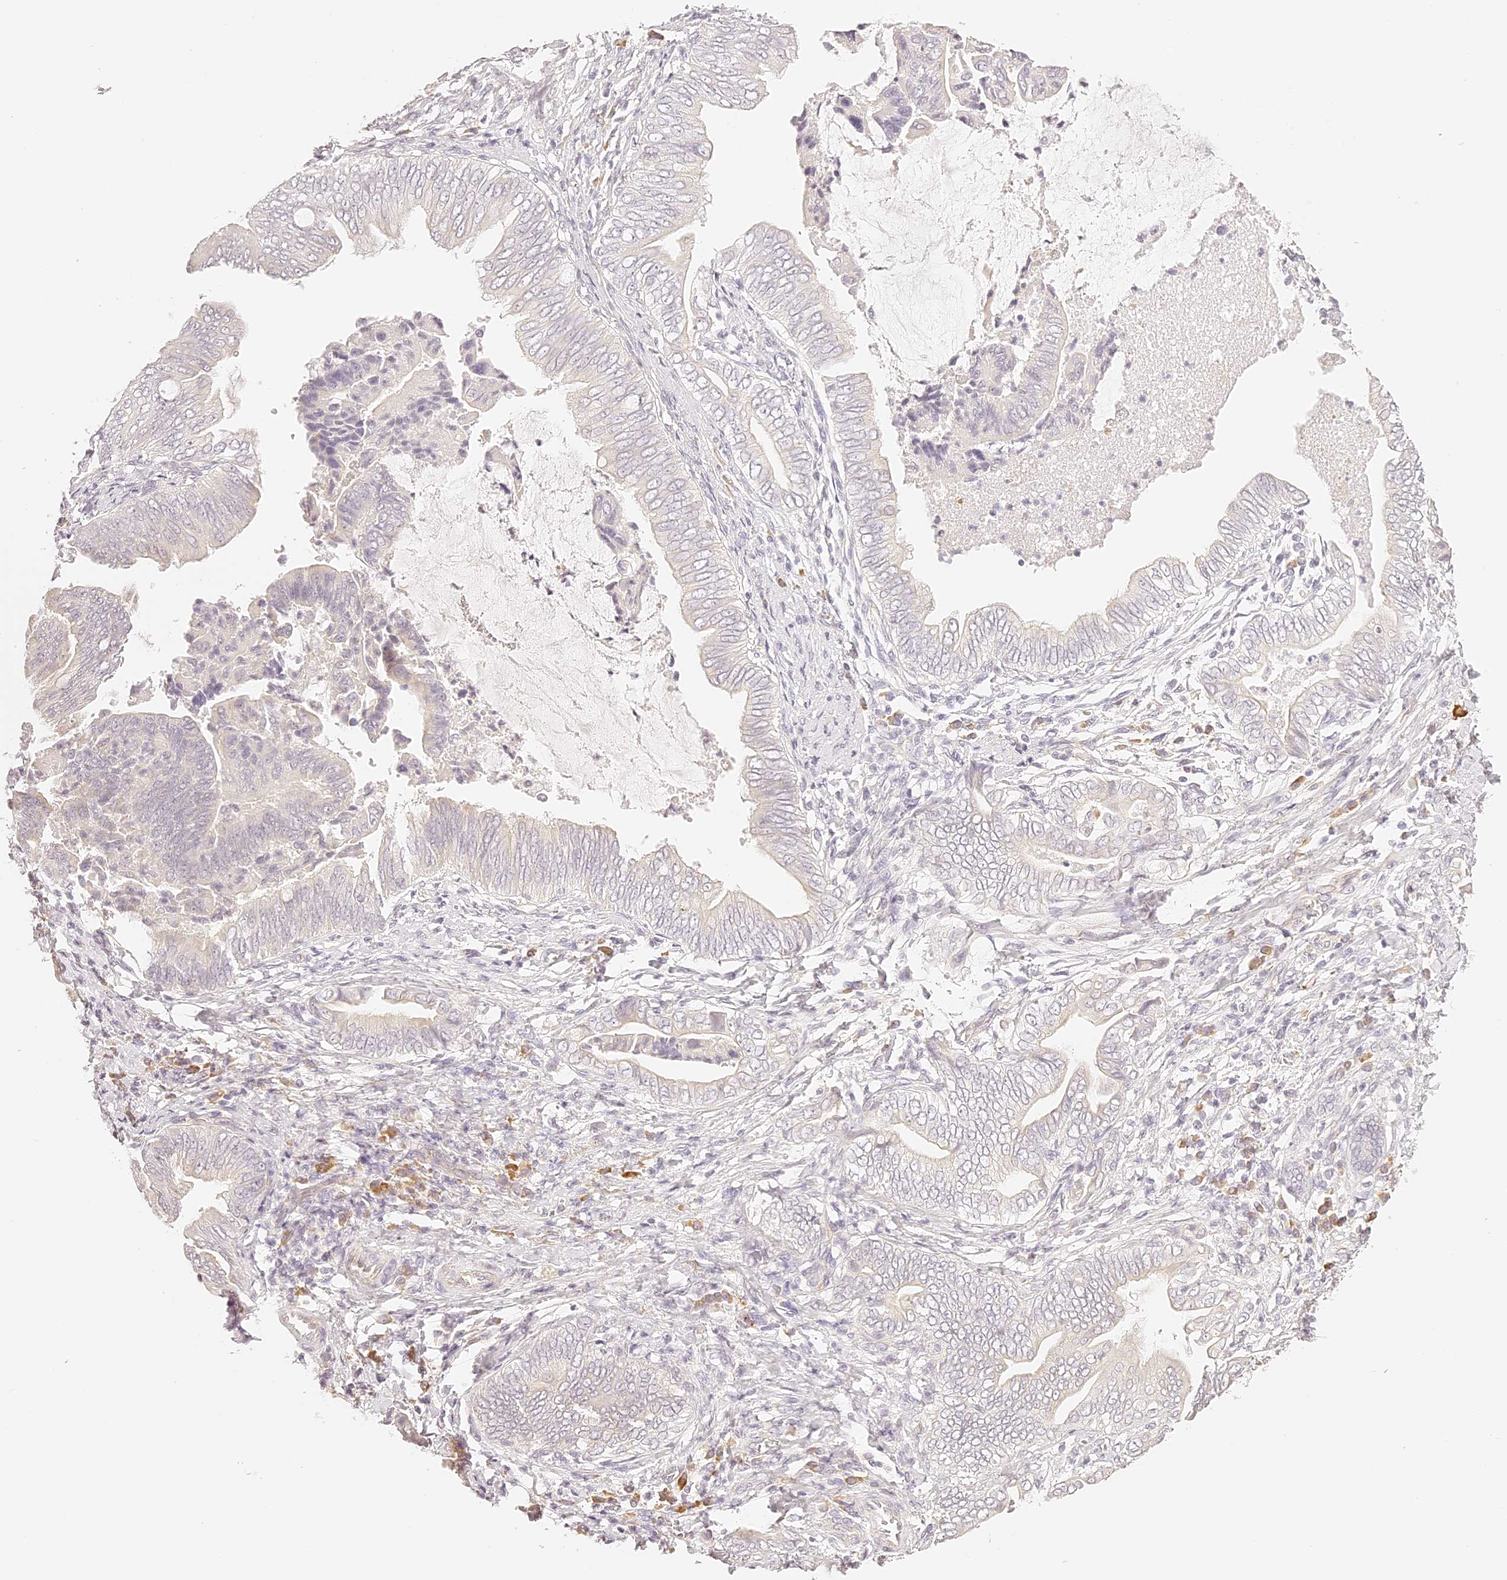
{"staining": {"intensity": "negative", "quantity": "none", "location": "none"}, "tissue": "pancreatic cancer", "cell_type": "Tumor cells", "image_type": "cancer", "snomed": [{"axis": "morphology", "description": "Adenocarcinoma, NOS"}, {"axis": "topography", "description": "Pancreas"}], "caption": "Tumor cells show no significant expression in pancreatic adenocarcinoma.", "gene": "TRIM45", "patient": {"sex": "male", "age": 75}}